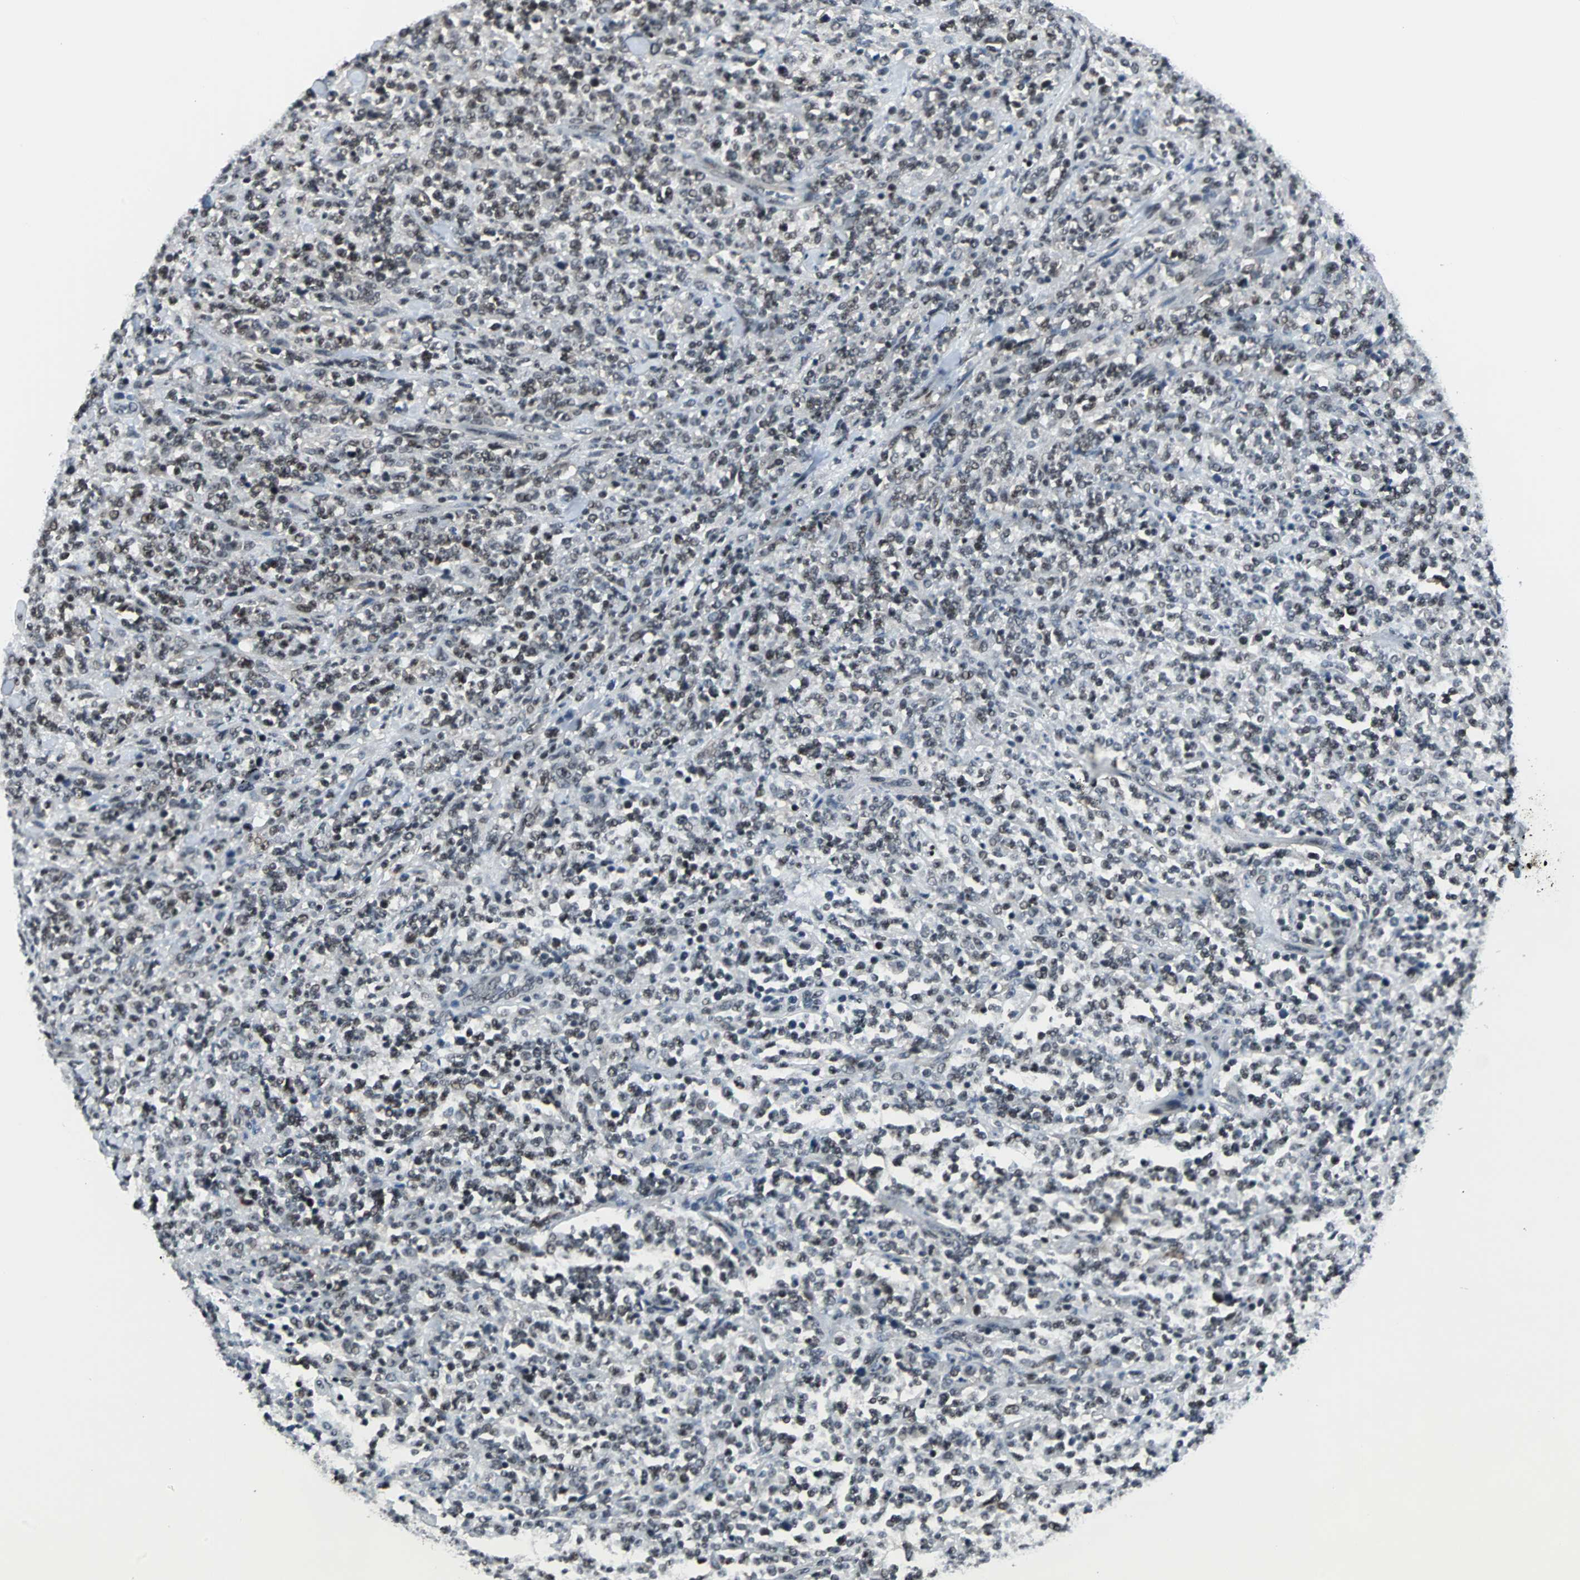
{"staining": {"intensity": "moderate", "quantity": ">75%", "location": "nuclear"}, "tissue": "lymphoma", "cell_type": "Tumor cells", "image_type": "cancer", "snomed": [{"axis": "morphology", "description": "Malignant lymphoma, non-Hodgkin's type, High grade"}, {"axis": "topography", "description": "Soft tissue"}], "caption": "A brown stain highlights moderate nuclear positivity of a protein in human high-grade malignant lymphoma, non-Hodgkin's type tumor cells. (DAB = brown stain, brightfield microscopy at high magnification).", "gene": "MKX", "patient": {"sex": "male", "age": 18}}